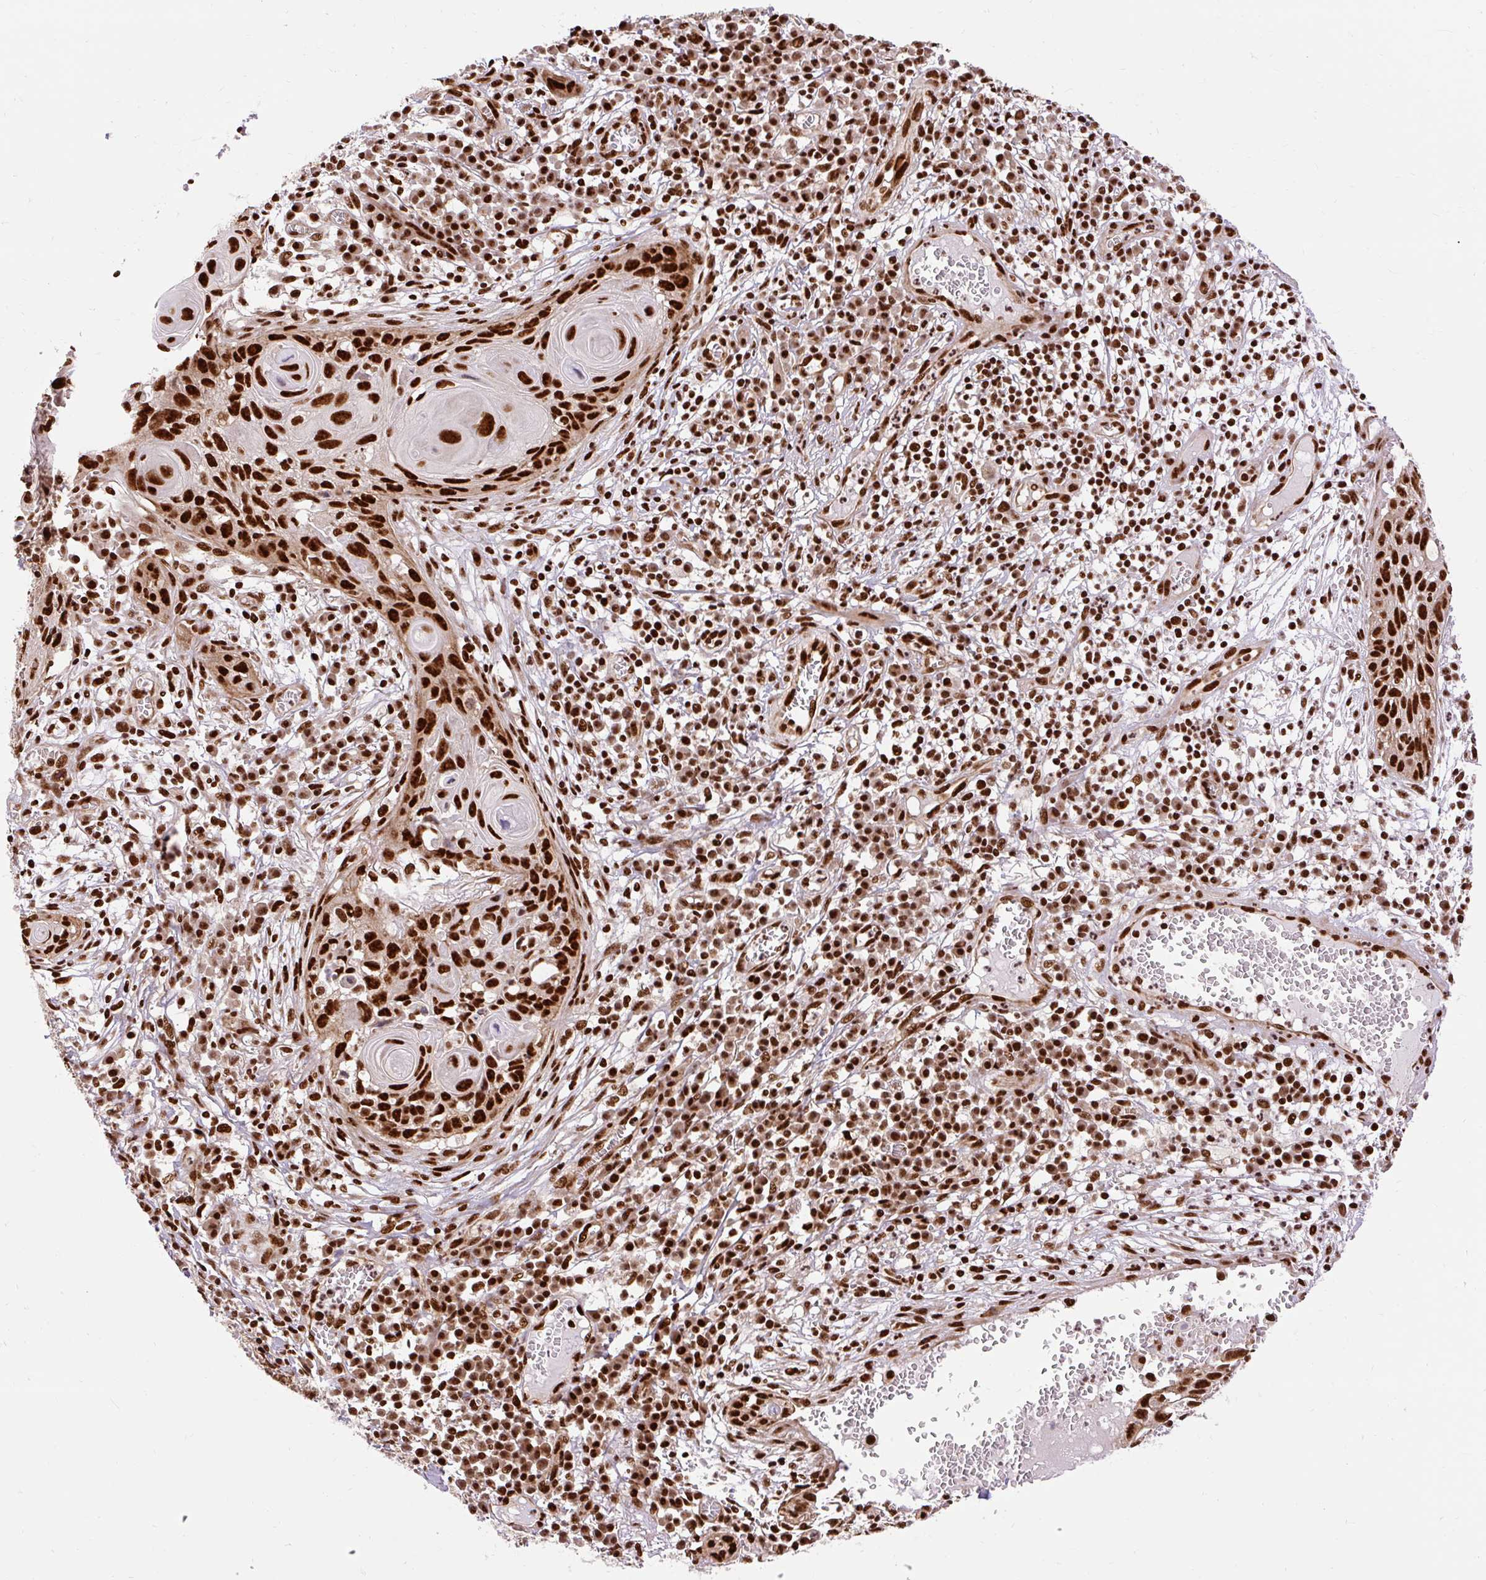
{"staining": {"intensity": "strong", "quantity": ">75%", "location": "nuclear"}, "tissue": "skin cancer", "cell_type": "Tumor cells", "image_type": "cancer", "snomed": [{"axis": "morphology", "description": "Squamous cell carcinoma, NOS"}, {"axis": "topography", "description": "Skin"}, {"axis": "topography", "description": "Vulva"}], "caption": "Skin squamous cell carcinoma tissue reveals strong nuclear staining in approximately >75% of tumor cells", "gene": "MECOM", "patient": {"sex": "female", "age": 83}}